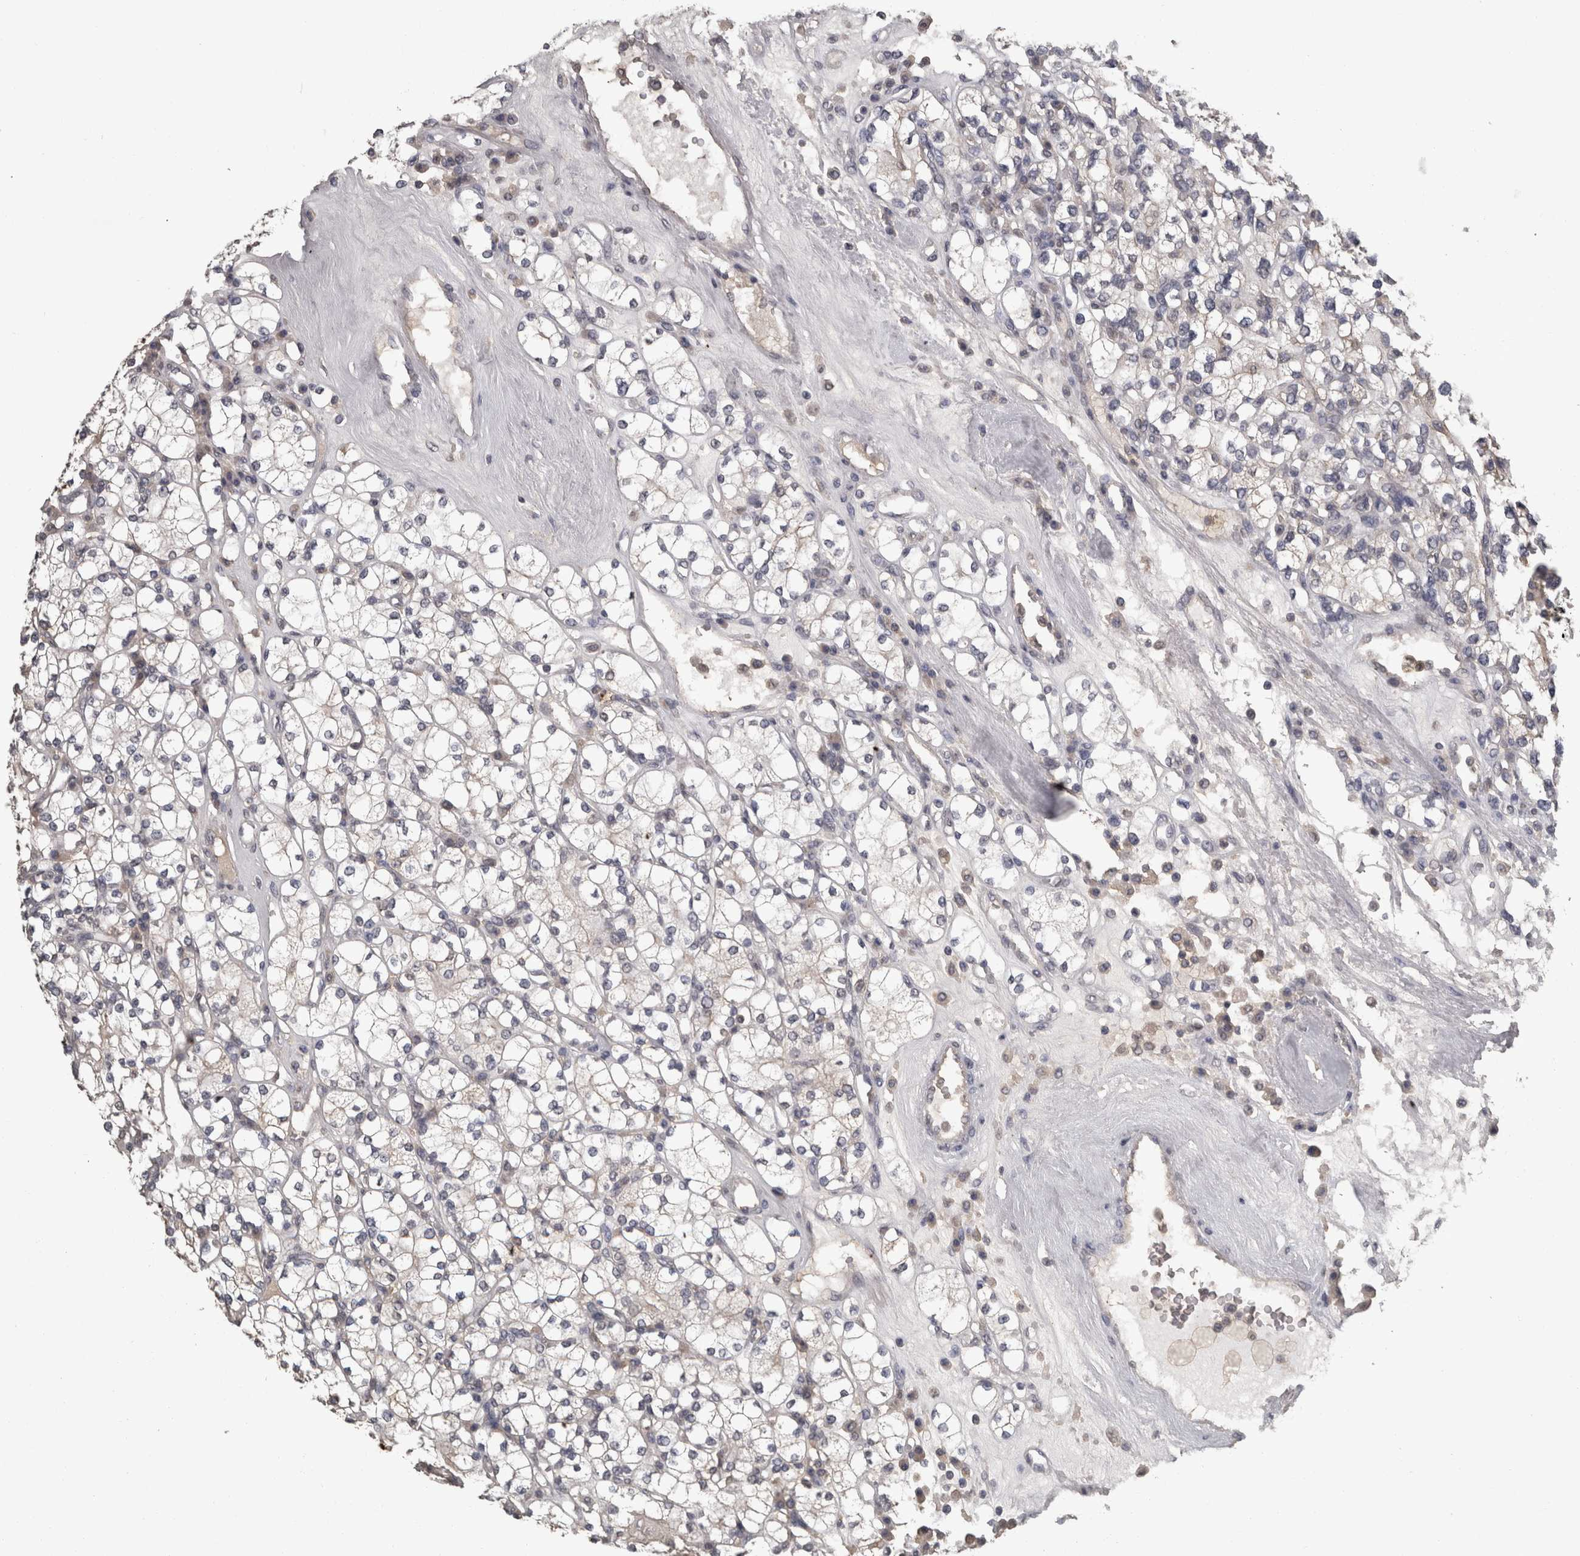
{"staining": {"intensity": "weak", "quantity": "<25%", "location": "cytoplasmic/membranous,nuclear"}, "tissue": "renal cancer", "cell_type": "Tumor cells", "image_type": "cancer", "snomed": [{"axis": "morphology", "description": "Adenocarcinoma, NOS"}, {"axis": "topography", "description": "Kidney"}], "caption": "Renal adenocarcinoma was stained to show a protein in brown. There is no significant staining in tumor cells. Nuclei are stained in blue.", "gene": "PIK3AP1", "patient": {"sex": "male", "age": 77}}